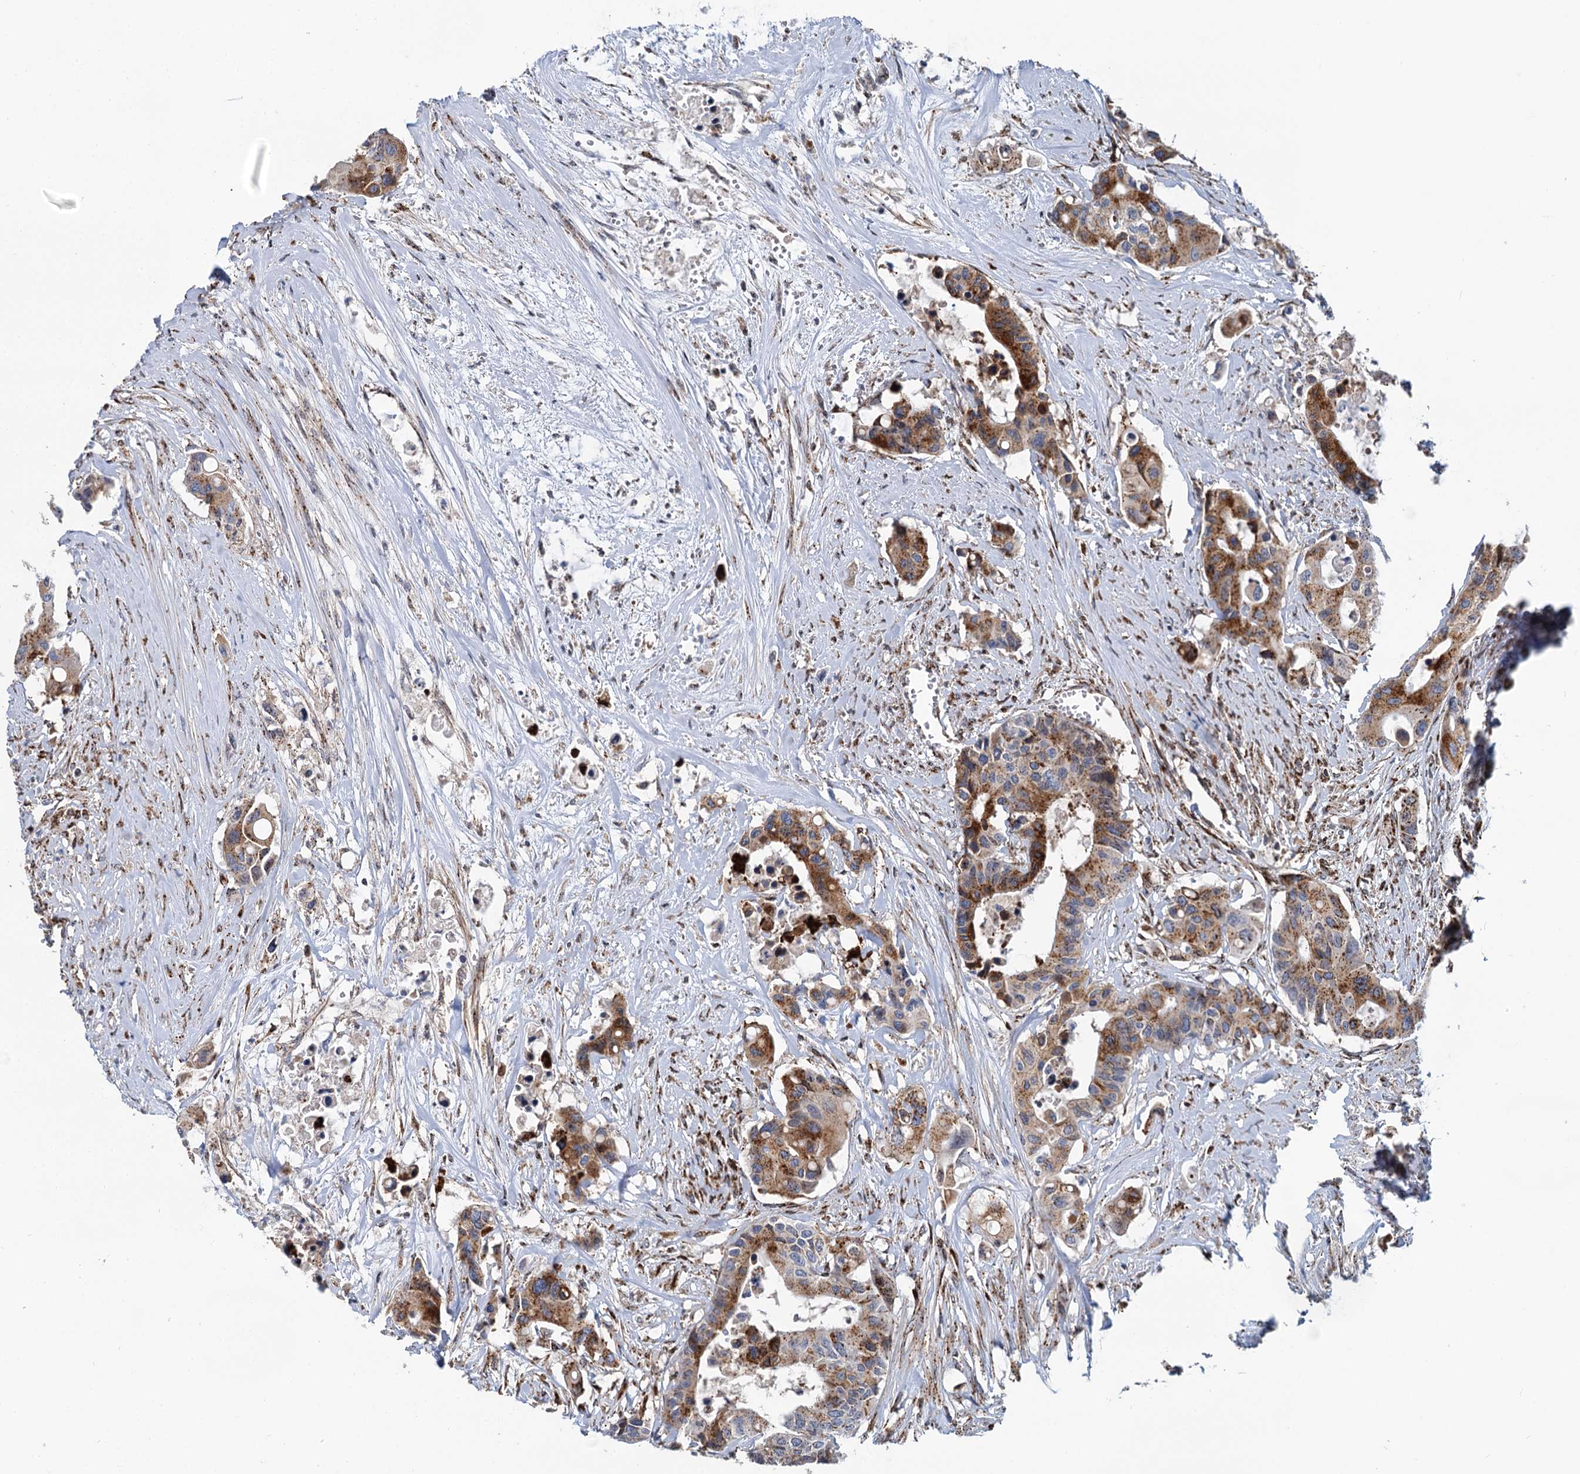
{"staining": {"intensity": "moderate", "quantity": ">75%", "location": "cytoplasmic/membranous"}, "tissue": "colorectal cancer", "cell_type": "Tumor cells", "image_type": "cancer", "snomed": [{"axis": "morphology", "description": "Adenocarcinoma, NOS"}, {"axis": "topography", "description": "Colon"}], "caption": "Immunohistochemical staining of colorectal adenocarcinoma demonstrates medium levels of moderate cytoplasmic/membranous positivity in about >75% of tumor cells.", "gene": "SUPT20H", "patient": {"sex": "male", "age": 77}}